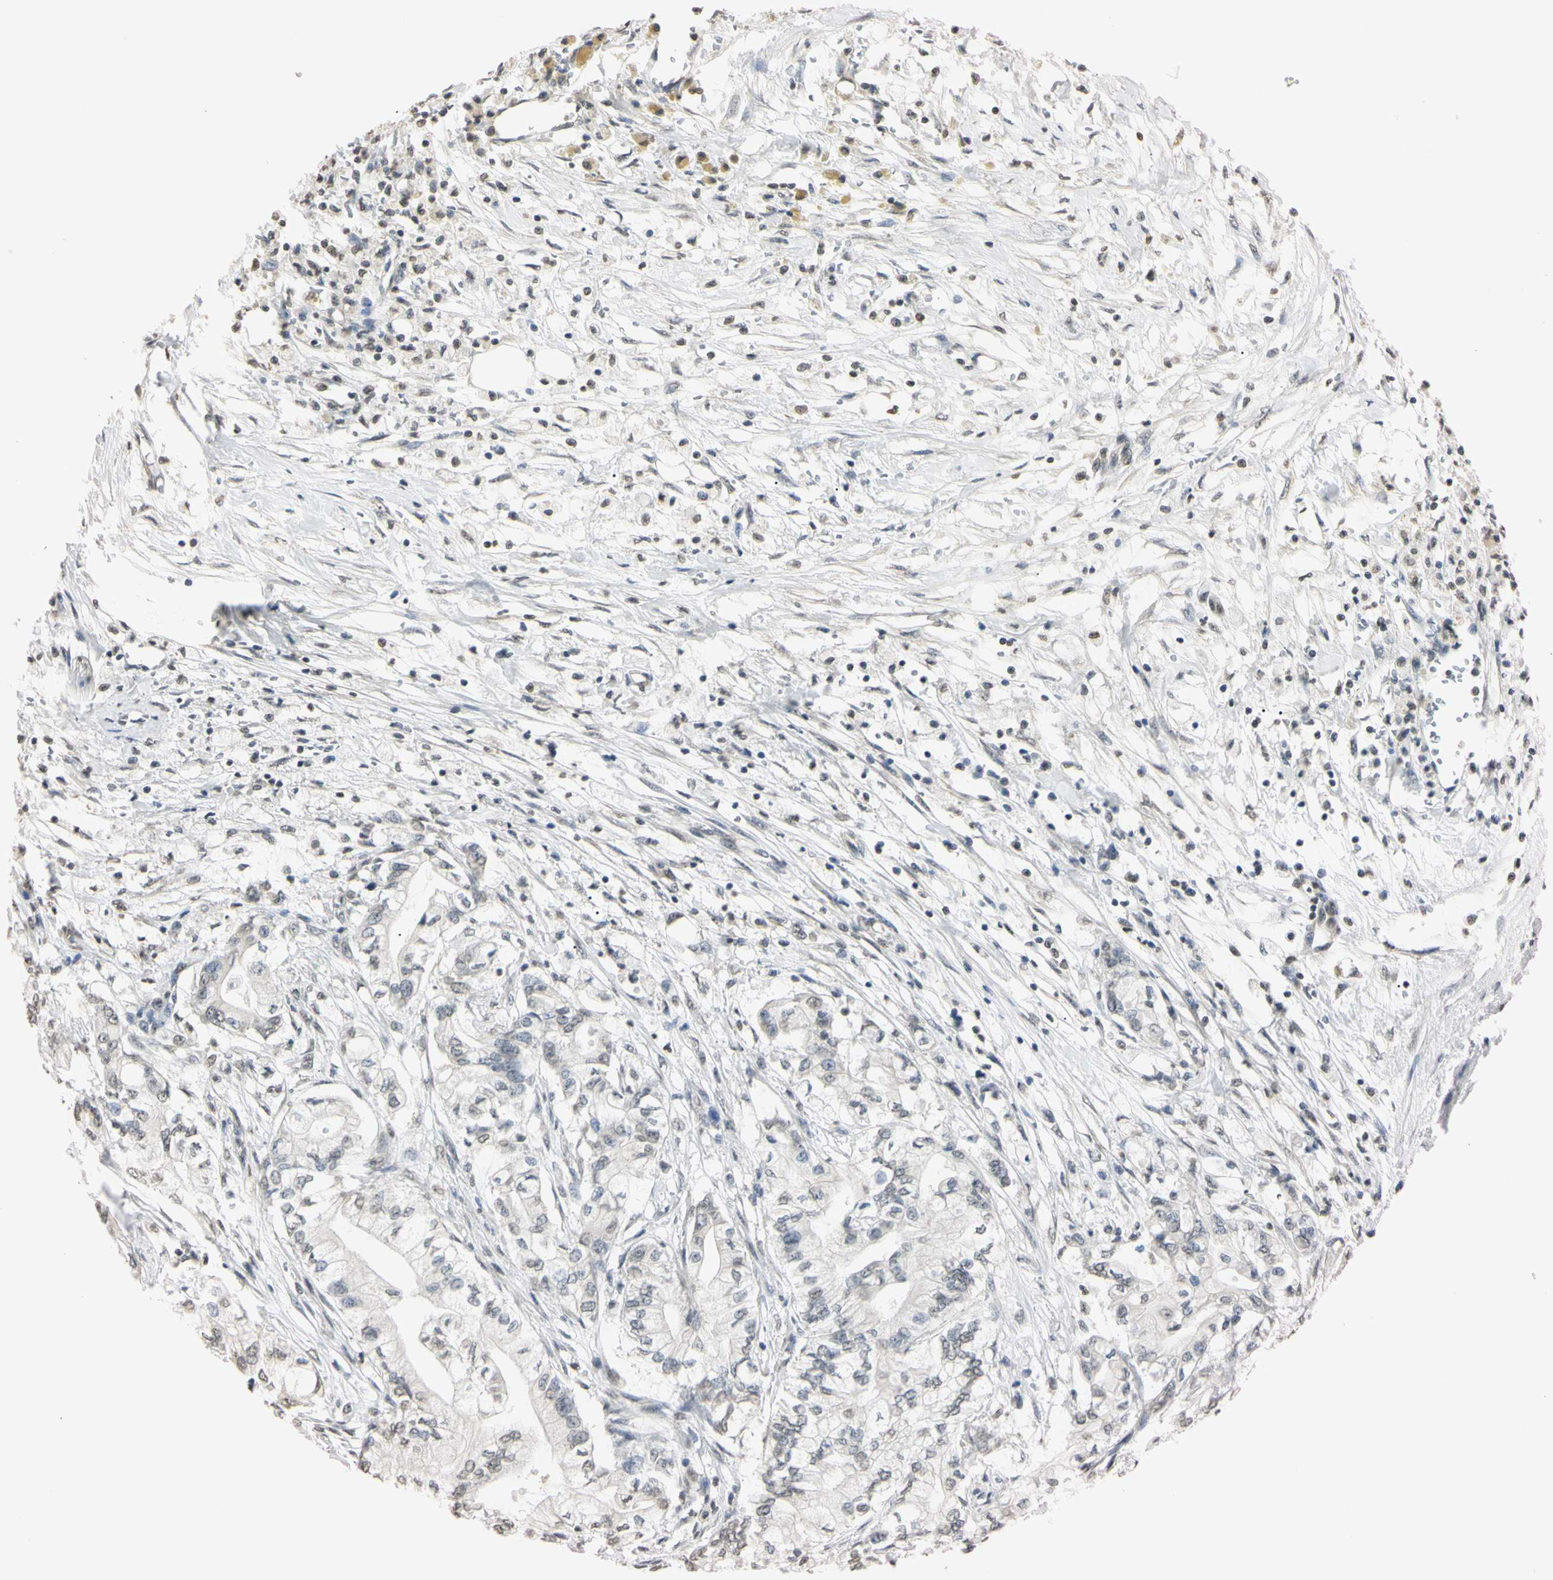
{"staining": {"intensity": "weak", "quantity": "<25%", "location": "nuclear"}, "tissue": "pancreatic cancer", "cell_type": "Tumor cells", "image_type": "cancer", "snomed": [{"axis": "morphology", "description": "Adenocarcinoma, NOS"}, {"axis": "topography", "description": "Pancreas"}], "caption": "Immunohistochemistry (IHC) histopathology image of neoplastic tissue: pancreatic adenocarcinoma stained with DAB (3,3'-diaminobenzidine) demonstrates no significant protein expression in tumor cells.", "gene": "CDC45", "patient": {"sex": "male", "age": 70}}